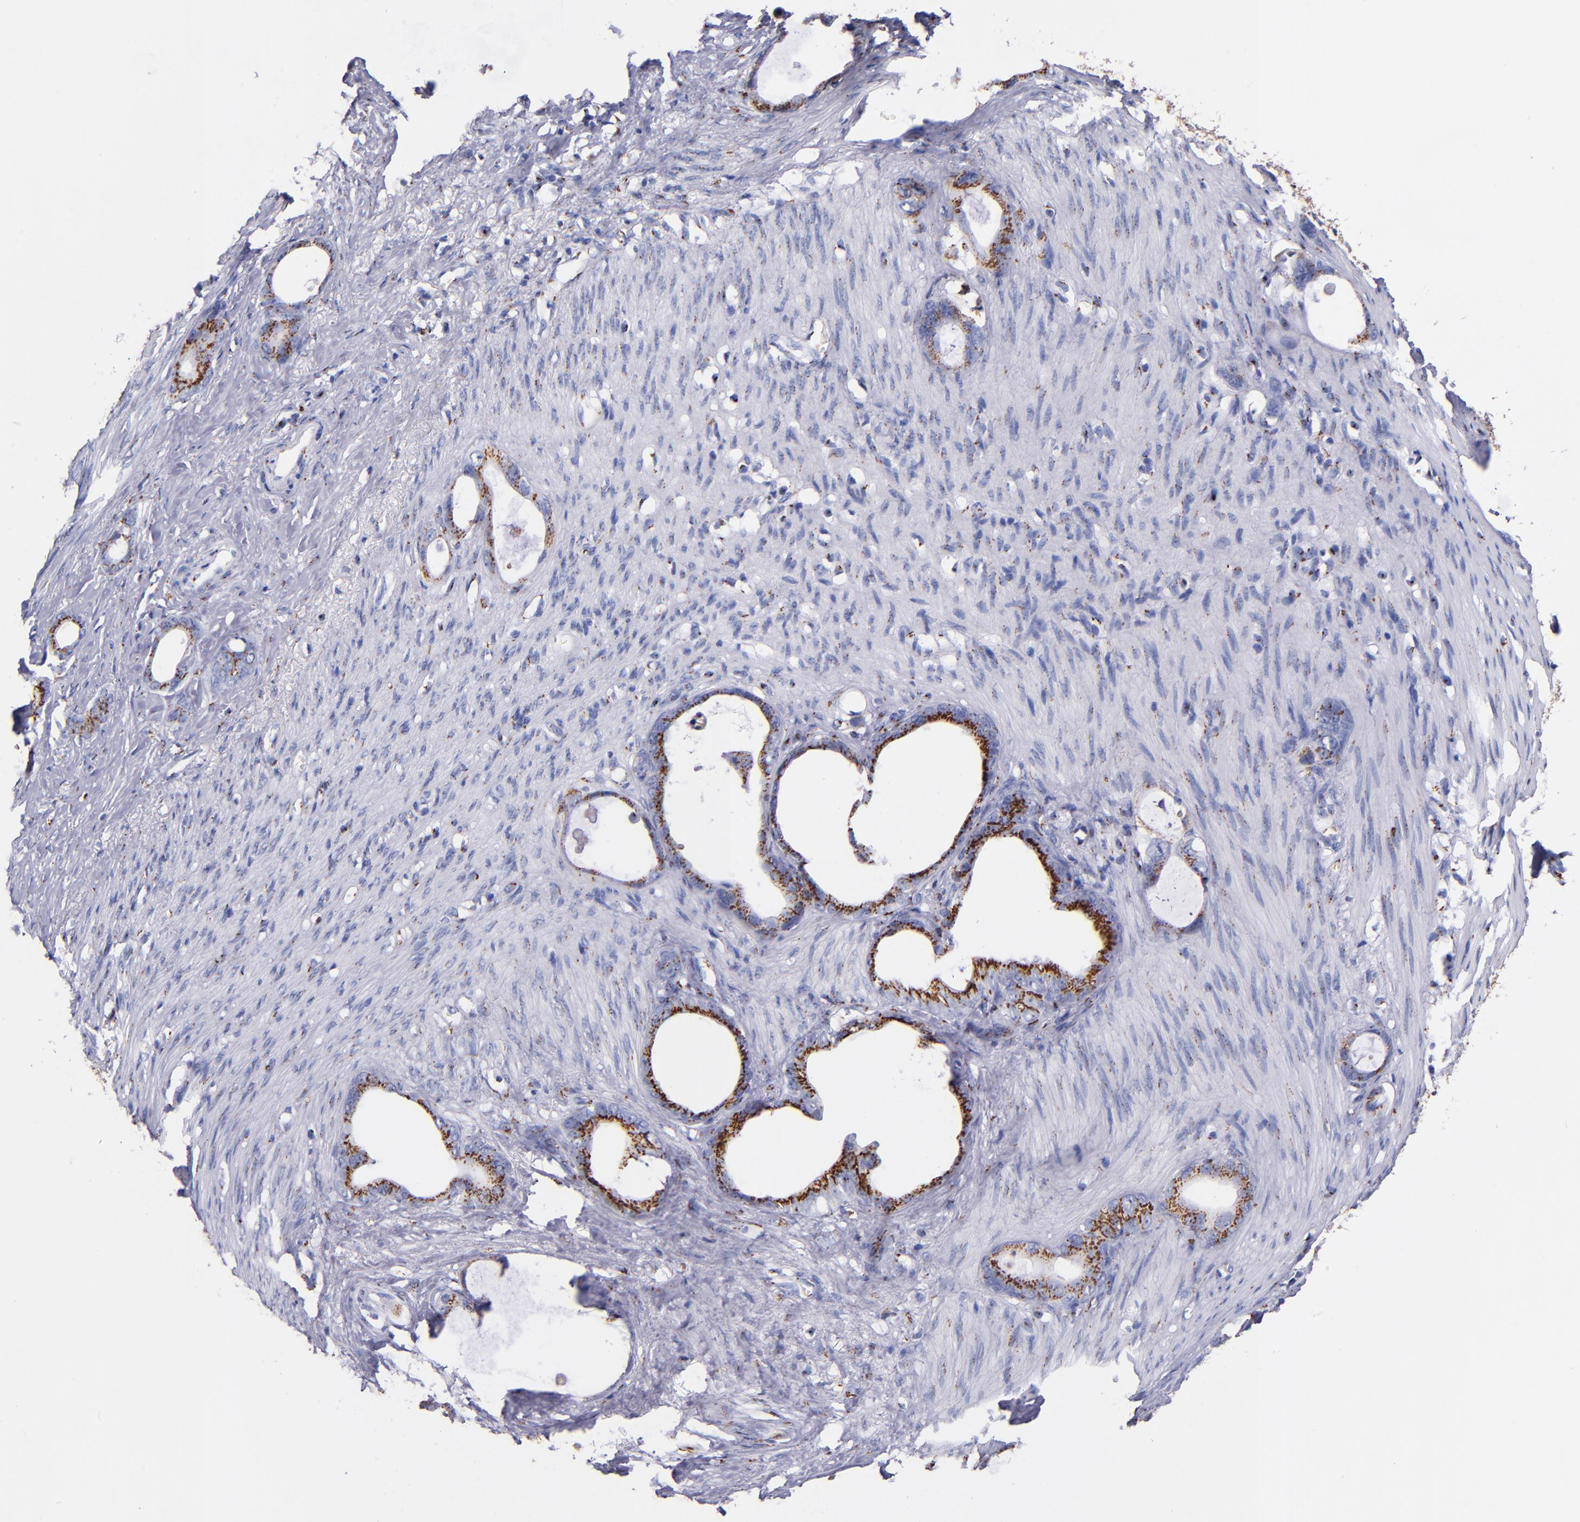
{"staining": {"intensity": "moderate", "quantity": ">75%", "location": "cytoplasmic/membranous"}, "tissue": "stomach cancer", "cell_type": "Tumor cells", "image_type": "cancer", "snomed": [{"axis": "morphology", "description": "Adenocarcinoma, NOS"}, {"axis": "topography", "description": "Stomach"}], "caption": "A brown stain shows moderate cytoplasmic/membranous expression of a protein in stomach cancer (adenocarcinoma) tumor cells. The staining is performed using DAB (3,3'-diaminobenzidine) brown chromogen to label protein expression. The nuclei are counter-stained blue using hematoxylin.", "gene": "GOLIM4", "patient": {"sex": "female", "age": 75}}